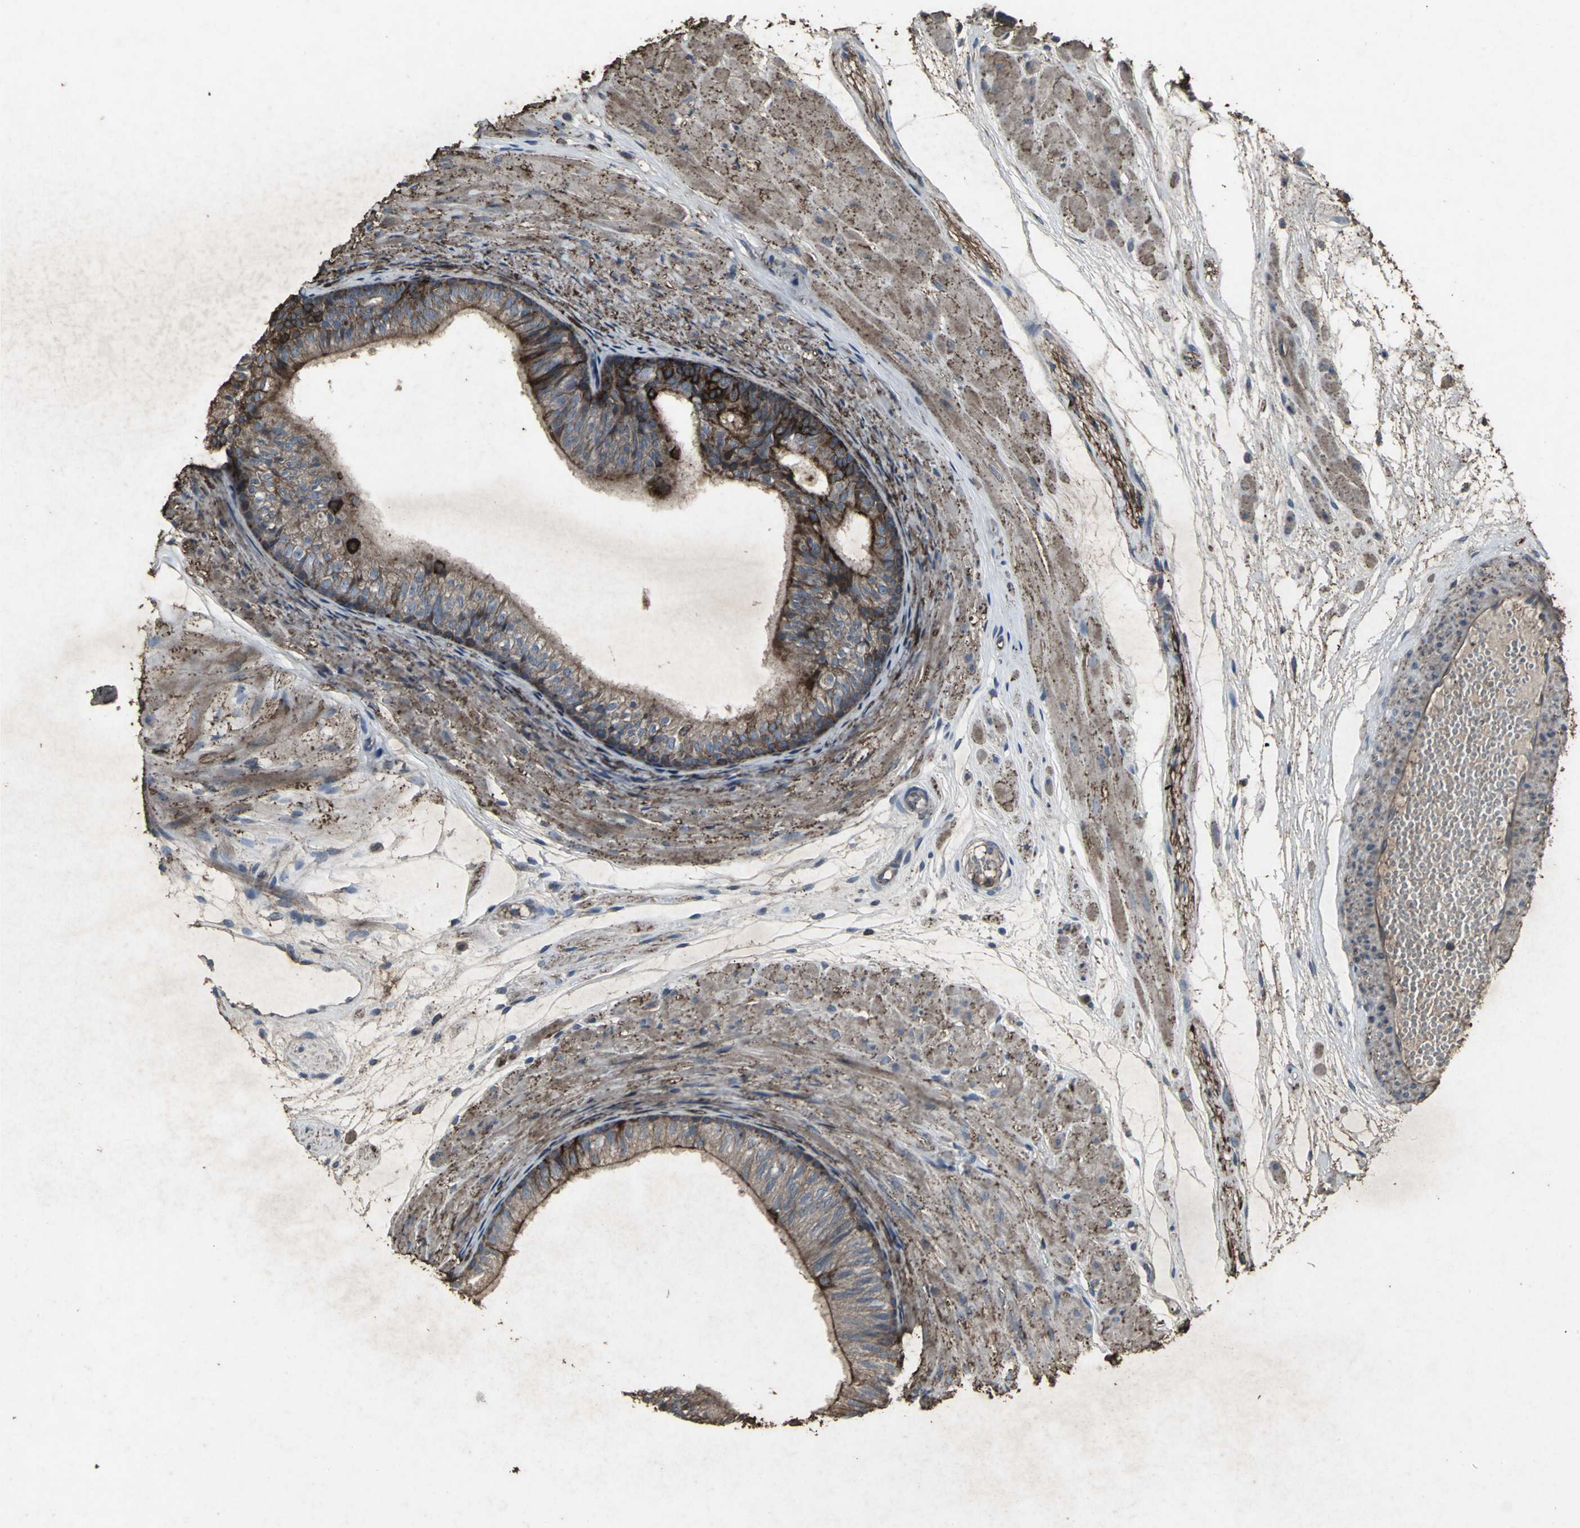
{"staining": {"intensity": "strong", "quantity": ">75%", "location": "cytoplasmic/membranous"}, "tissue": "epididymis", "cell_type": "Glandular cells", "image_type": "normal", "snomed": [{"axis": "morphology", "description": "Normal tissue, NOS"}, {"axis": "morphology", "description": "Atrophy, NOS"}, {"axis": "topography", "description": "Testis"}, {"axis": "topography", "description": "Epididymis"}], "caption": "This is a micrograph of immunohistochemistry staining of unremarkable epididymis, which shows strong positivity in the cytoplasmic/membranous of glandular cells.", "gene": "CCR9", "patient": {"sex": "male", "age": 18}}